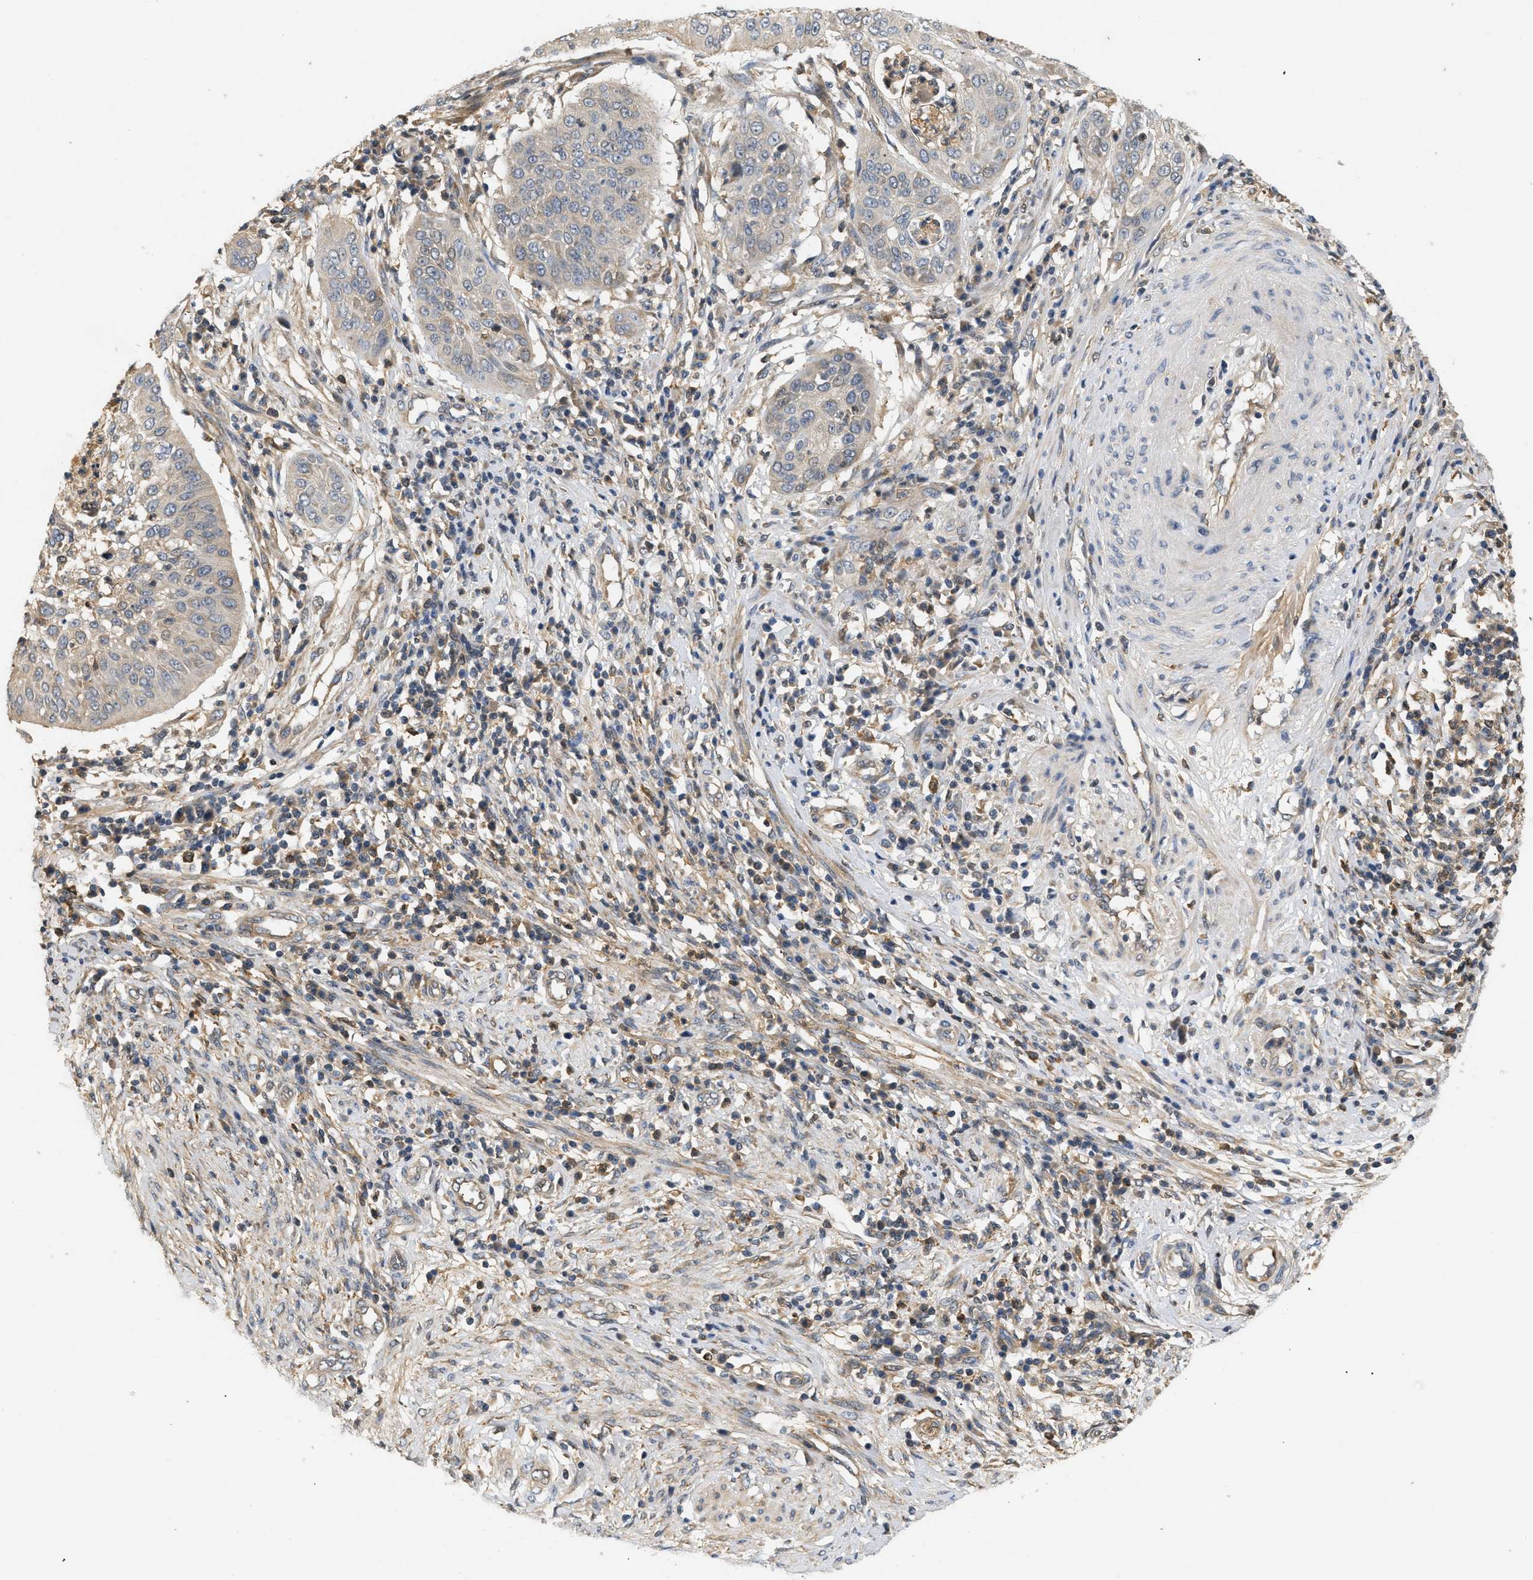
{"staining": {"intensity": "weak", "quantity": "25%-75%", "location": "cytoplasmic/membranous"}, "tissue": "cervical cancer", "cell_type": "Tumor cells", "image_type": "cancer", "snomed": [{"axis": "morphology", "description": "Normal tissue, NOS"}, {"axis": "morphology", "description": "Squamous cell carcinoma, NOS"}, {"axis": "topography", "description": "Cervix"}], "caption": "Immunohistochemistry (IHC) histopathology image of neoplastic tissue: cervical squamous cell carcinoma stained using immunohistochemistry (IHC) displays low levels of weak protein expression localized specifically in the cytoplasmic/membranous of tumor cells, appearing as a cytoplasmic/membranous brown color.", "gene": "FARS2", "patient": {"sex": "female", "age": 39}}